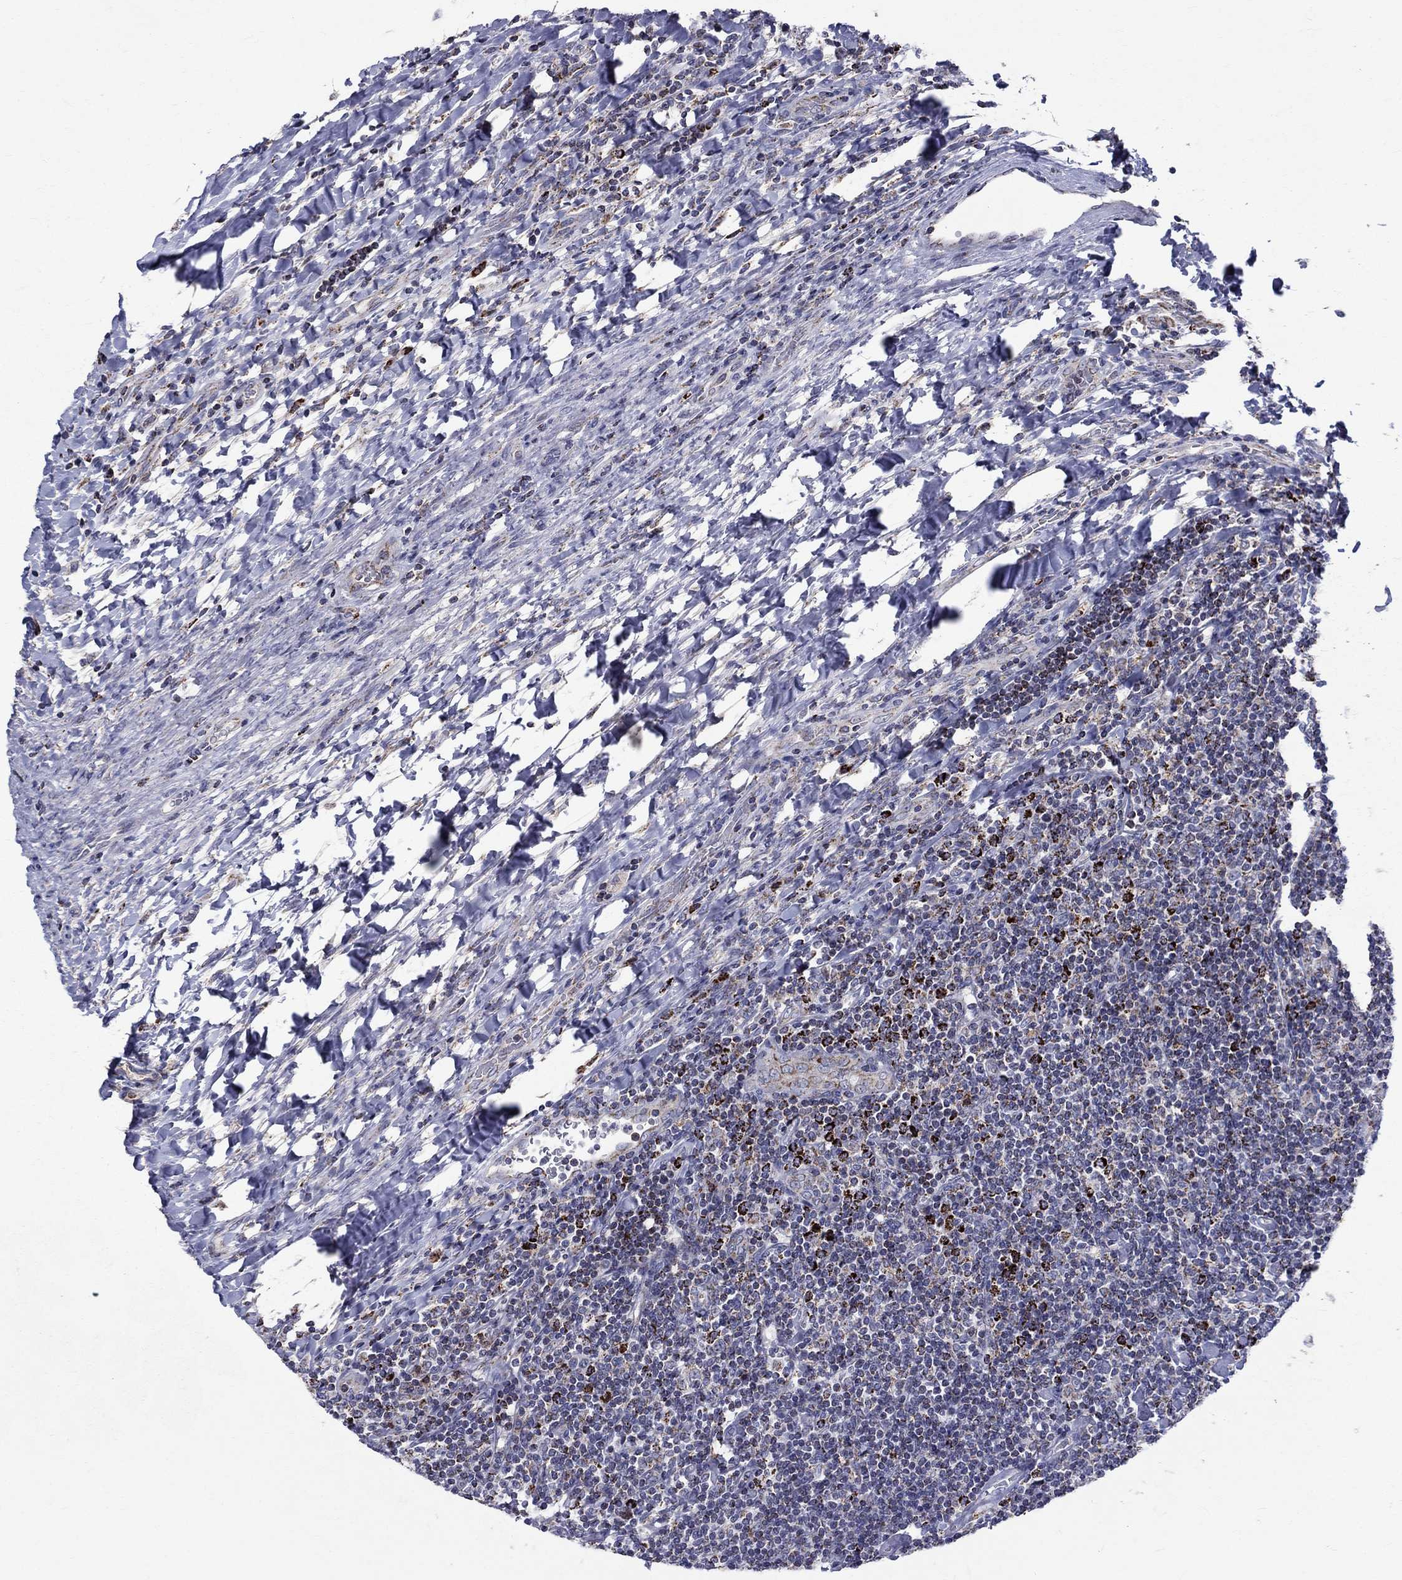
{"staining": {"intensity": "negative", "quantity": "none", "location": "none"}, "tissue": "lymphoma", "cell_type": "Tumor cells", "image_type": "cancer", "snomed": [{"axis": "morphology", "description": "Hodgkin's disease, NOS"}, {"axis": "topography", "description": "Lymph node"}], "caption": "The photomicrograph demonstrates no significant staining in tumor cells of Hodgkin's disease. (Stains: DAB immunohistochemistry (IHC) with hematoxylin counter stain, Microscopy: brightfield microscopy at high magnification).", "gene": "SLC4A10", "patient": {"sex": "male", "age": 40}}